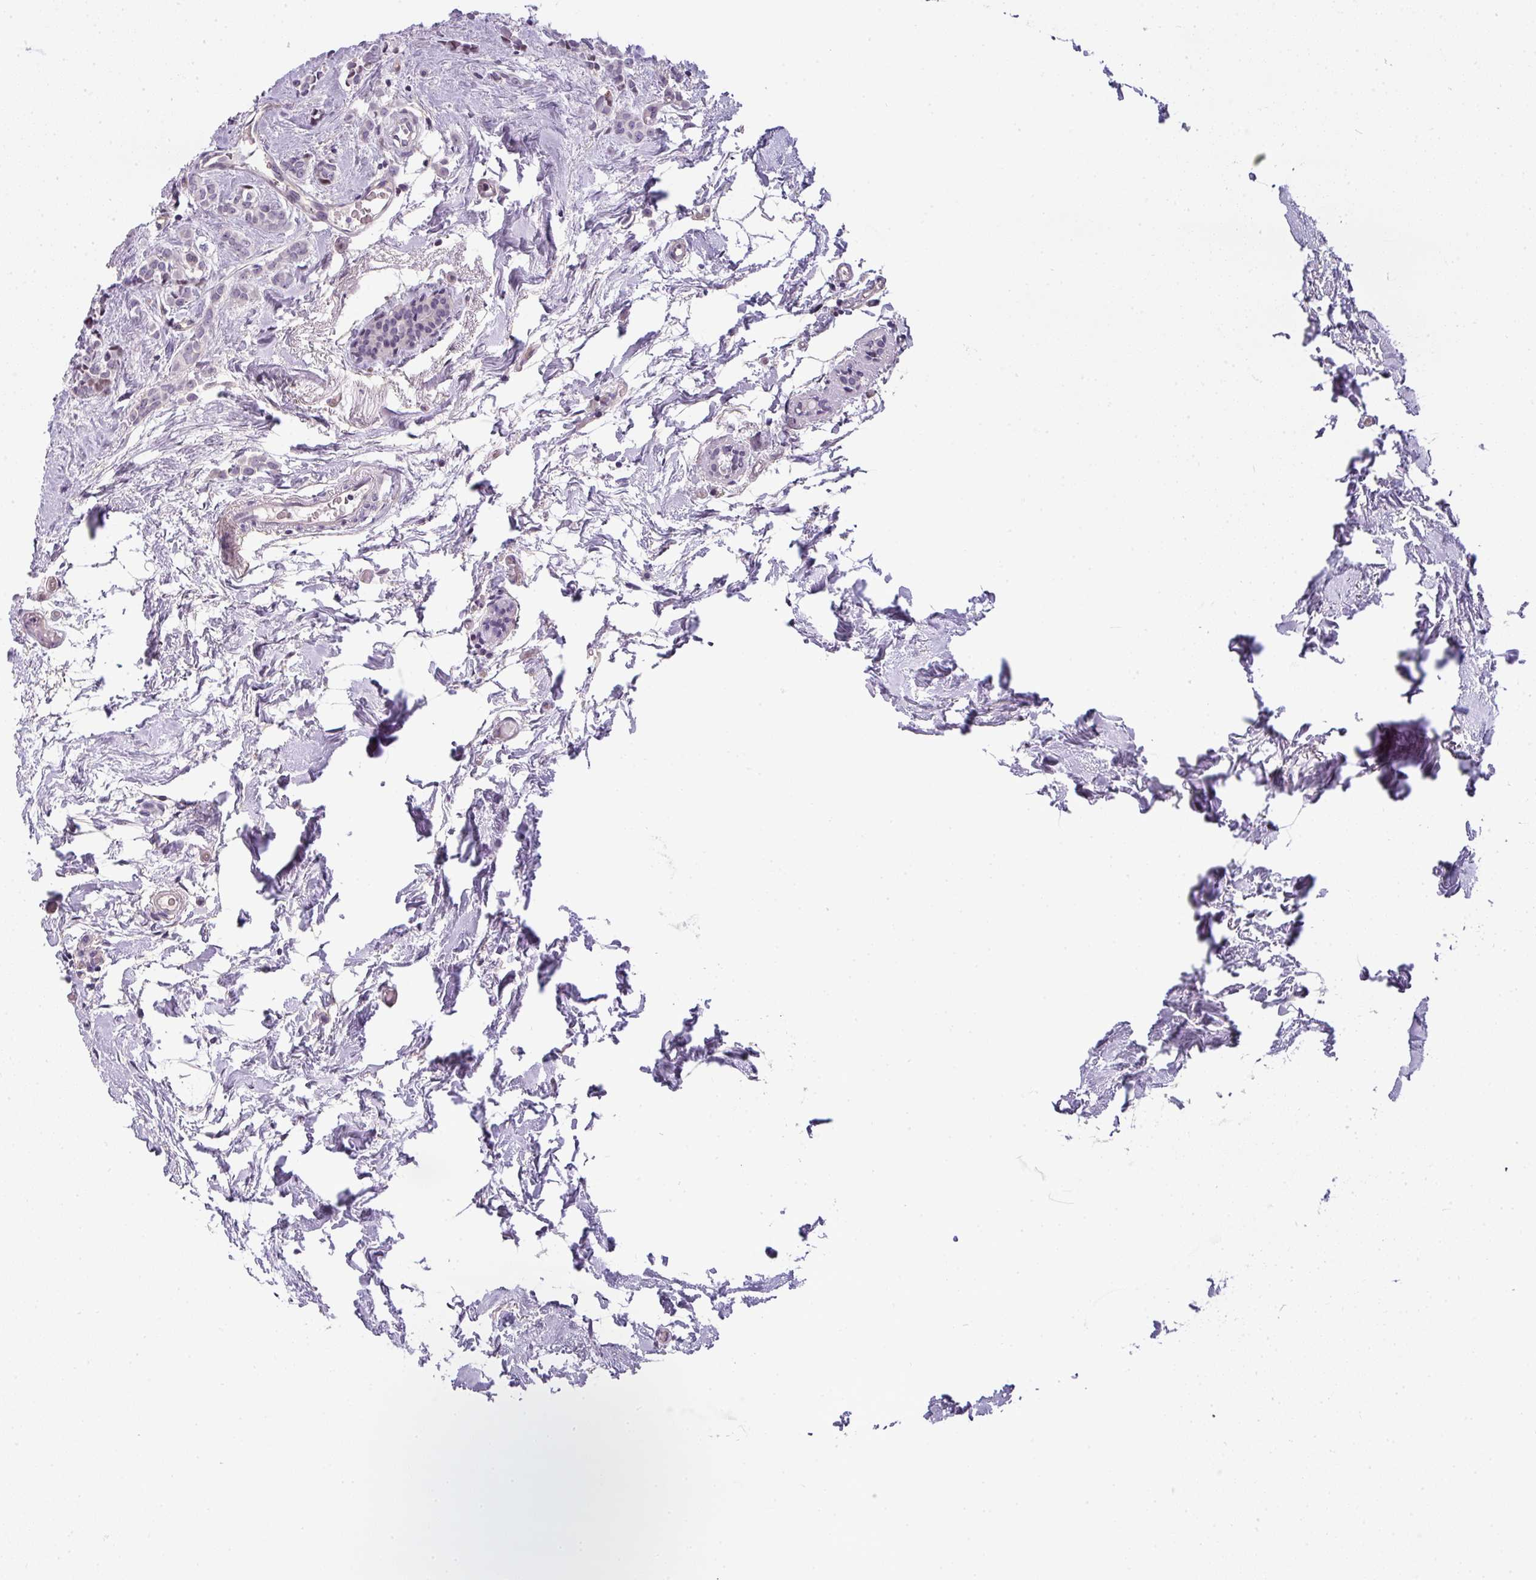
{"staining": {"intensity": "negative", "quantity": "none", "location": "none"}, "tissue": "breast cancer", "cell_type": "Tumor cells", "image_type": "cancer", "snomed": [{"axis": "morphology", "description": "Lobular carcinoma"}, {"axis": "topography", "description": "Breast"}], "caption": "This is a image of immunohistochemistry staining of lobular carcinoma (breast), which shows no staining in tumor cells. The staining was performed using DAB (3,3'-diaminobenzidine) to visualize the protein expression in brown, while the nuclei were stained in blue with hematoxylin (Magnification: 20x).", "gene": "OR11H4", "patient": {"sex": "female", "age": 84}}